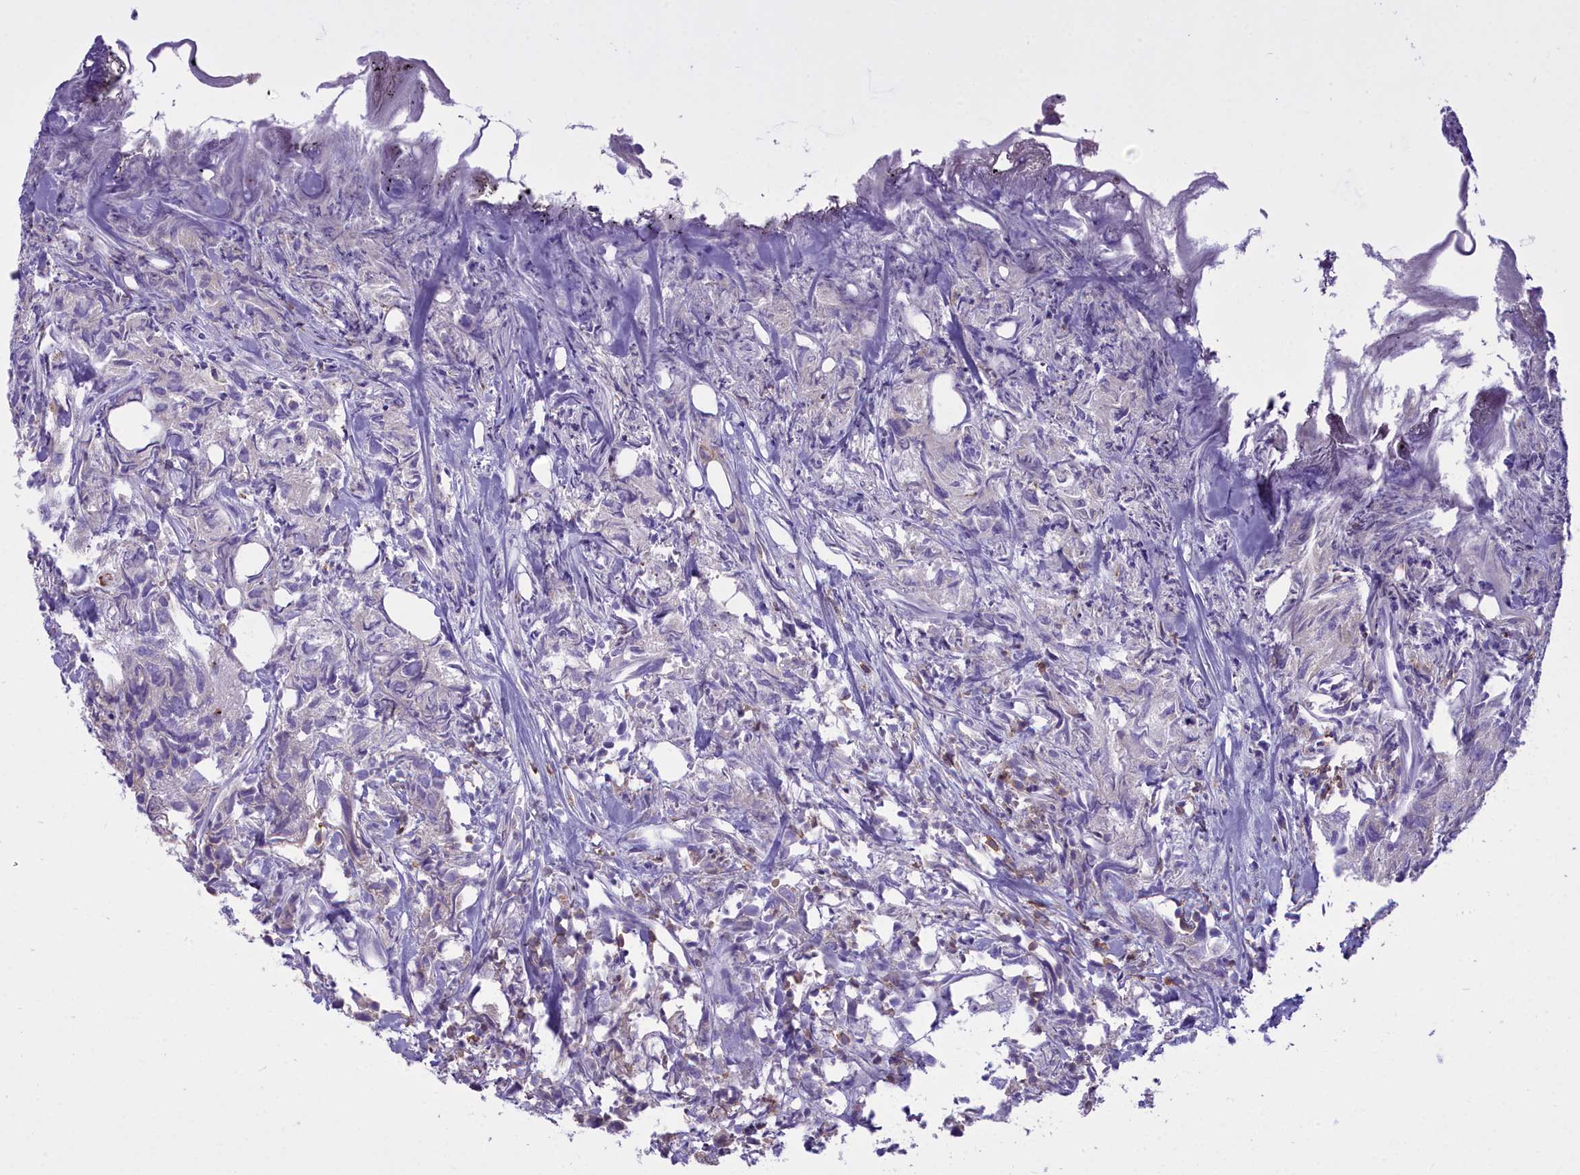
{"staining": {"intensity": "negative", "quantity": "none", "location": "none"}, "tissue": "urothelial cancer", "cell_type": "Tumor cells", "image_type": "cancer", "snomed": [{"axis": "morphology", "description": "Urothelial carcinoma, High grade"}, {"axis": "topography", "description": "Urinary bladder"}], "caption": "This is an immunohistochemistry photomicrograph of human urothelial cancer. There is no expression in tumor cells.", "gene": "CD5", "patient": {"sex": "female", "age": 75}}